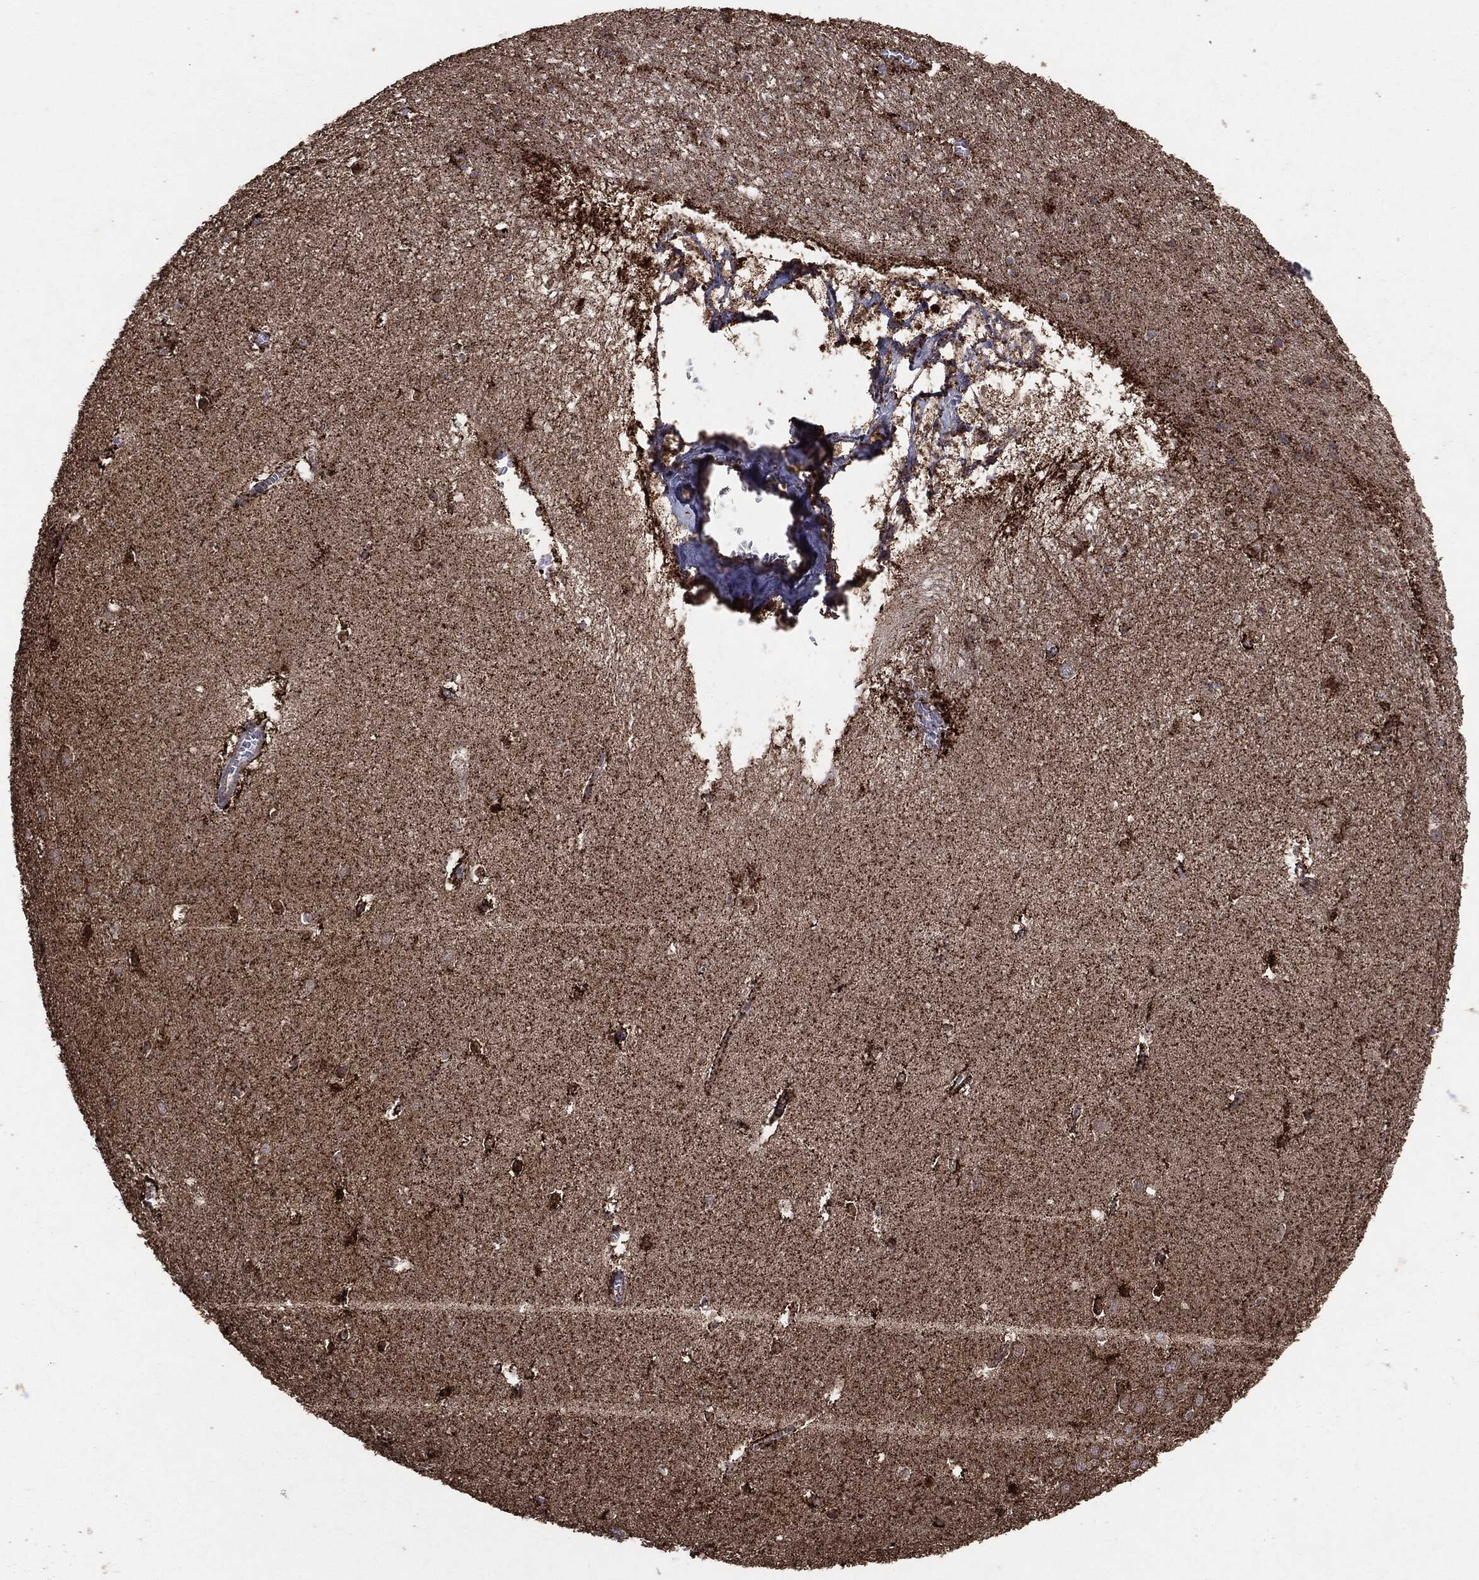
{"staining": {"intensity": "strong", "quantity": ">75%", "location": "cytoplasmic/membranous"}, "tissue": "hippocampus", "cell_type": "Glial cells", "image_type": "normal", "snomed": [{"axis": "morphology", "description": "Normal tissue, NOS"}, {"axis": "topography", "description": "Hippocampus"}], "caption": "Hippocampus stained for a protein (brown) exhibits strong cytoplasmic/membranous positive positivity in approximately >75% of glial cells.", "gene": "MTOR", "patient": {"sex": "female", "age": 64}}